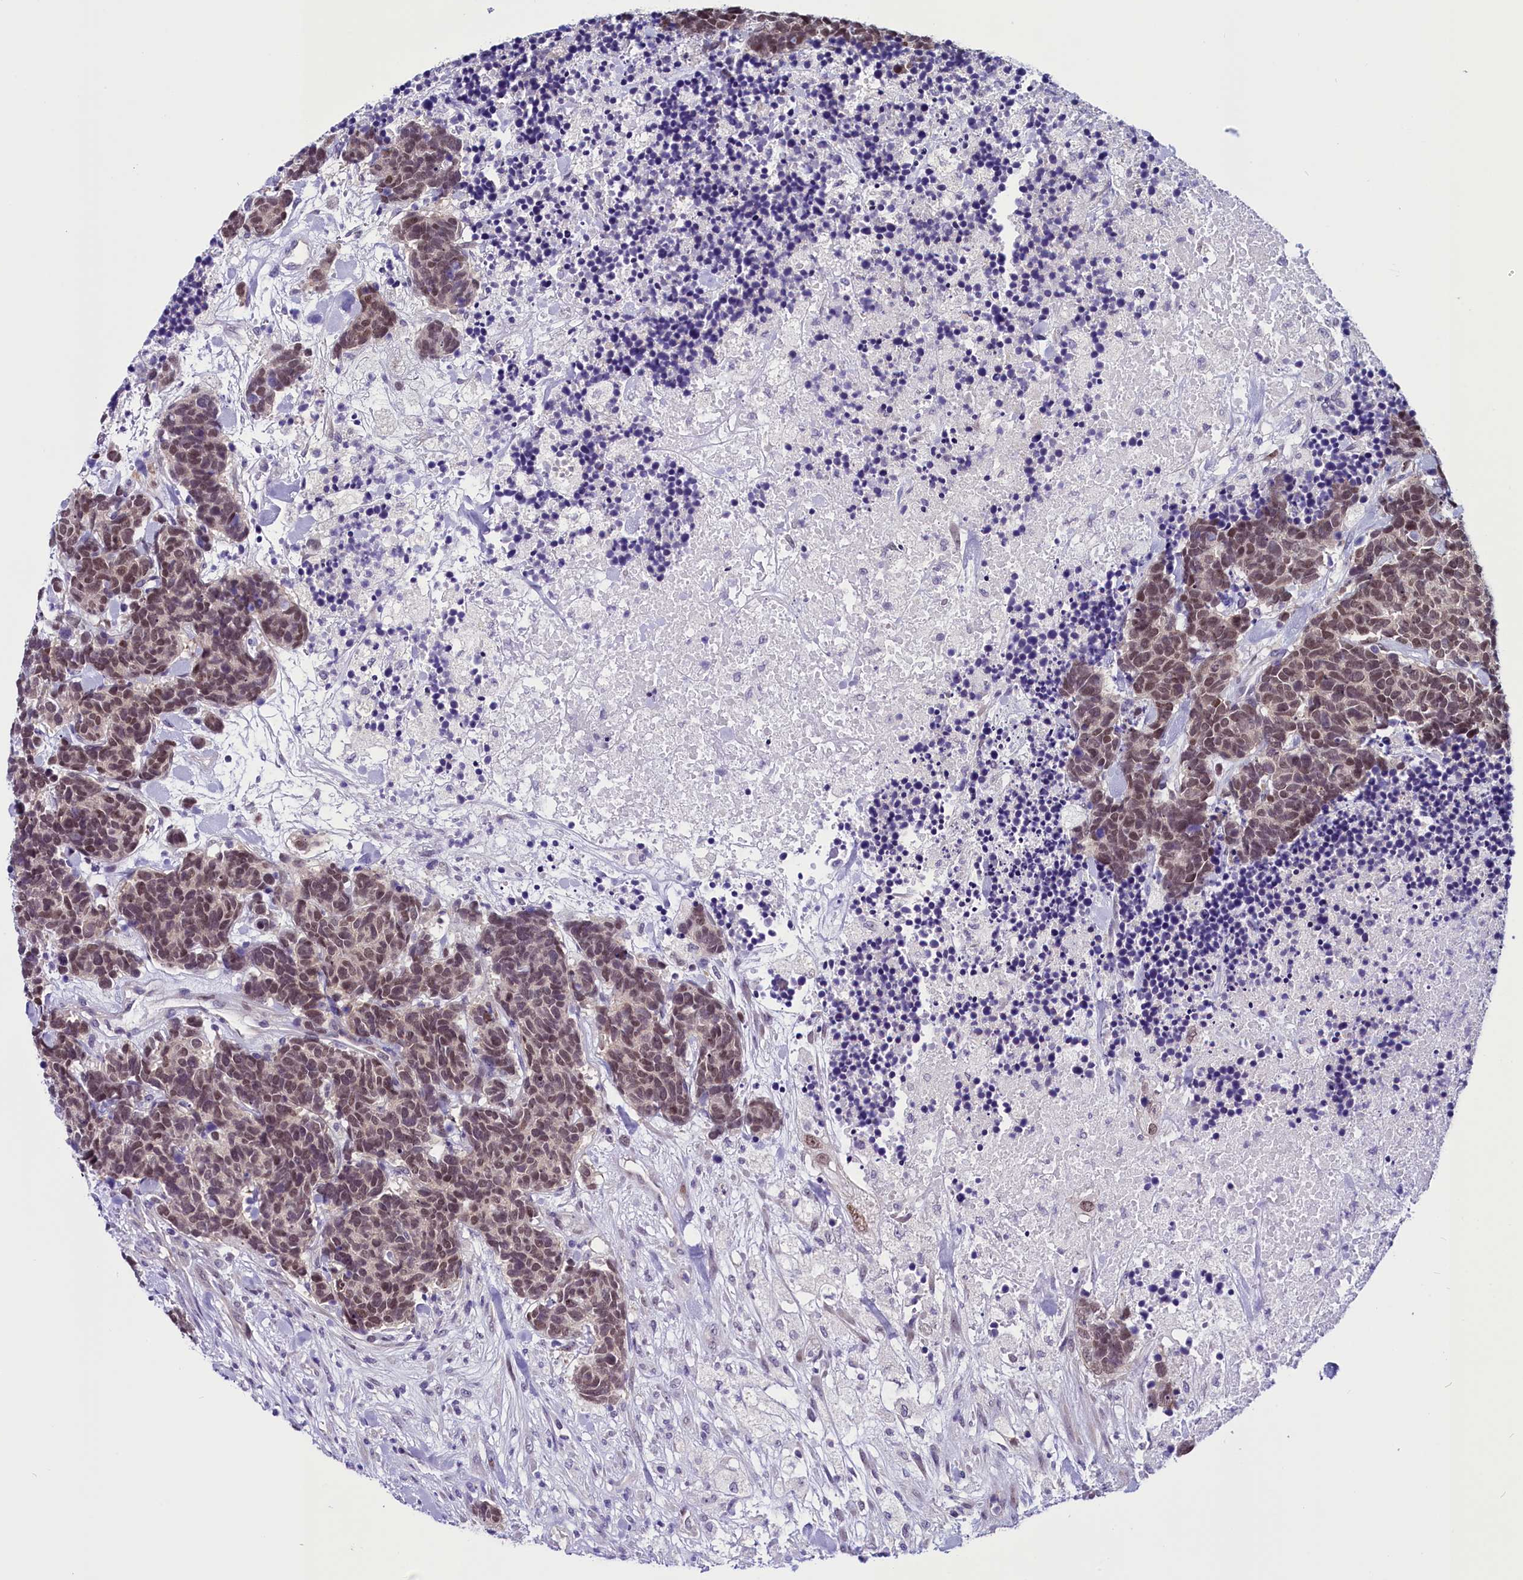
{"staining": {"intensity": "weak", "quantity": "25%-75%", "location": "nuclear"}, "tissue": "carcinoid", "cell_type": "Tumor cells", "image_type": "cancer", "snomed": [{"axis": "morphology", "description": "Carcinoma, NOS"}, {"axis": "morphology", "description": "Carcinoid, malignant, NOS"}, {"axis": "topography", "description": "Prostate"}], "caption": "A brown stain labels weak nuclear staining of a protein in malignant carcinoid tumor cells.", "gene": "CCDC106", "patient": {"sex": "male", "age": 57}}